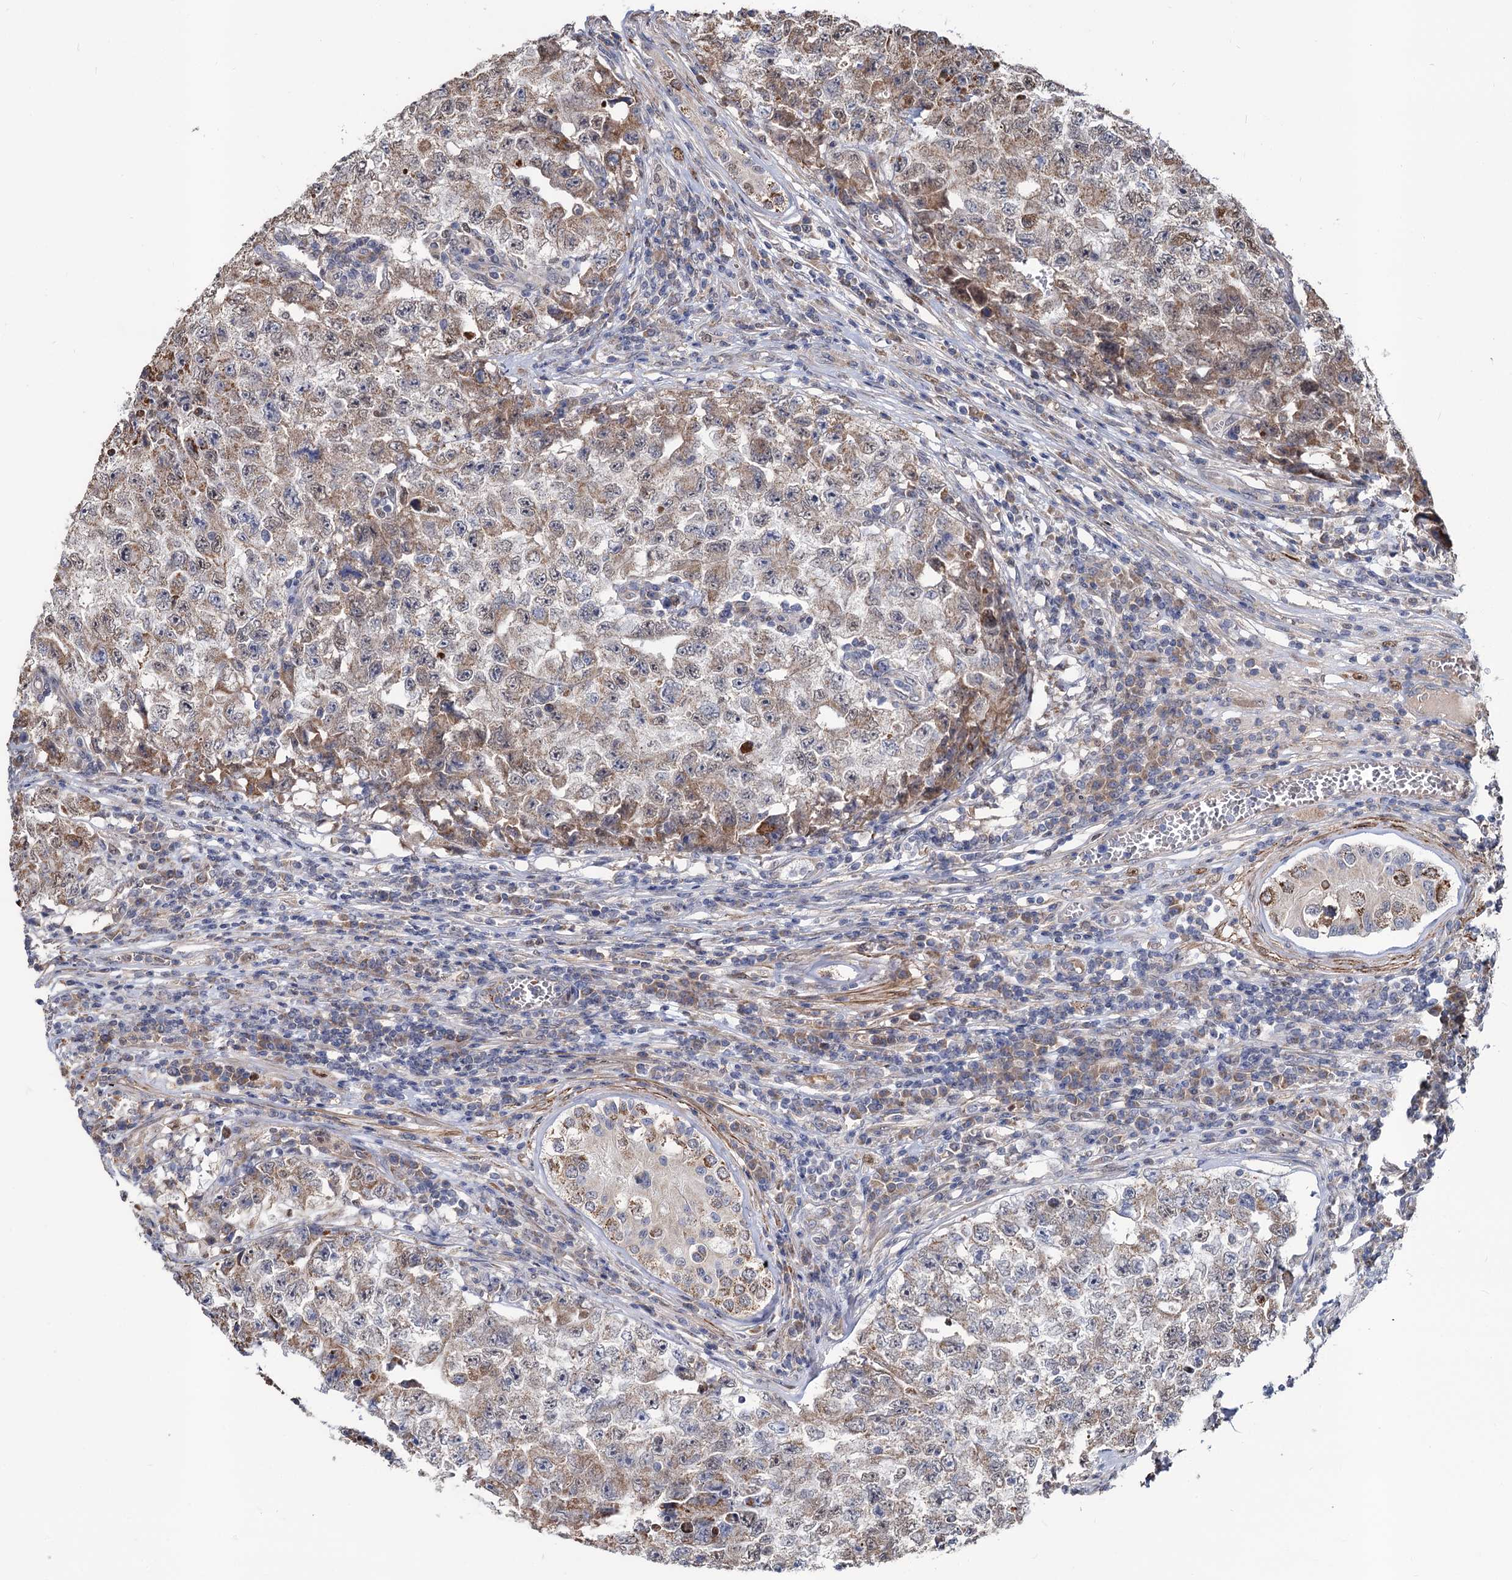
{"staining": {"intensity": "moderate", "quantity": ">75%", "location": "cytoplasmic/membranous"}, "tissue": "testis cancer", "cell_type": "Tumor cells", "image_type": "cancer", "snomed": [{"axis": "morphology", "description": "Carcinoma, Embryonal, NOS"}, {"axis": "topography", "description": "Testis"}], "caption": "Immunohistochemical staining of testis cancer shows medium levels of moderate cytoplasmic/membranous staining in approximately >75% of tumor cells.", "gene": "ALKBH7", "patient": {"sex": "male", "age": 17}}